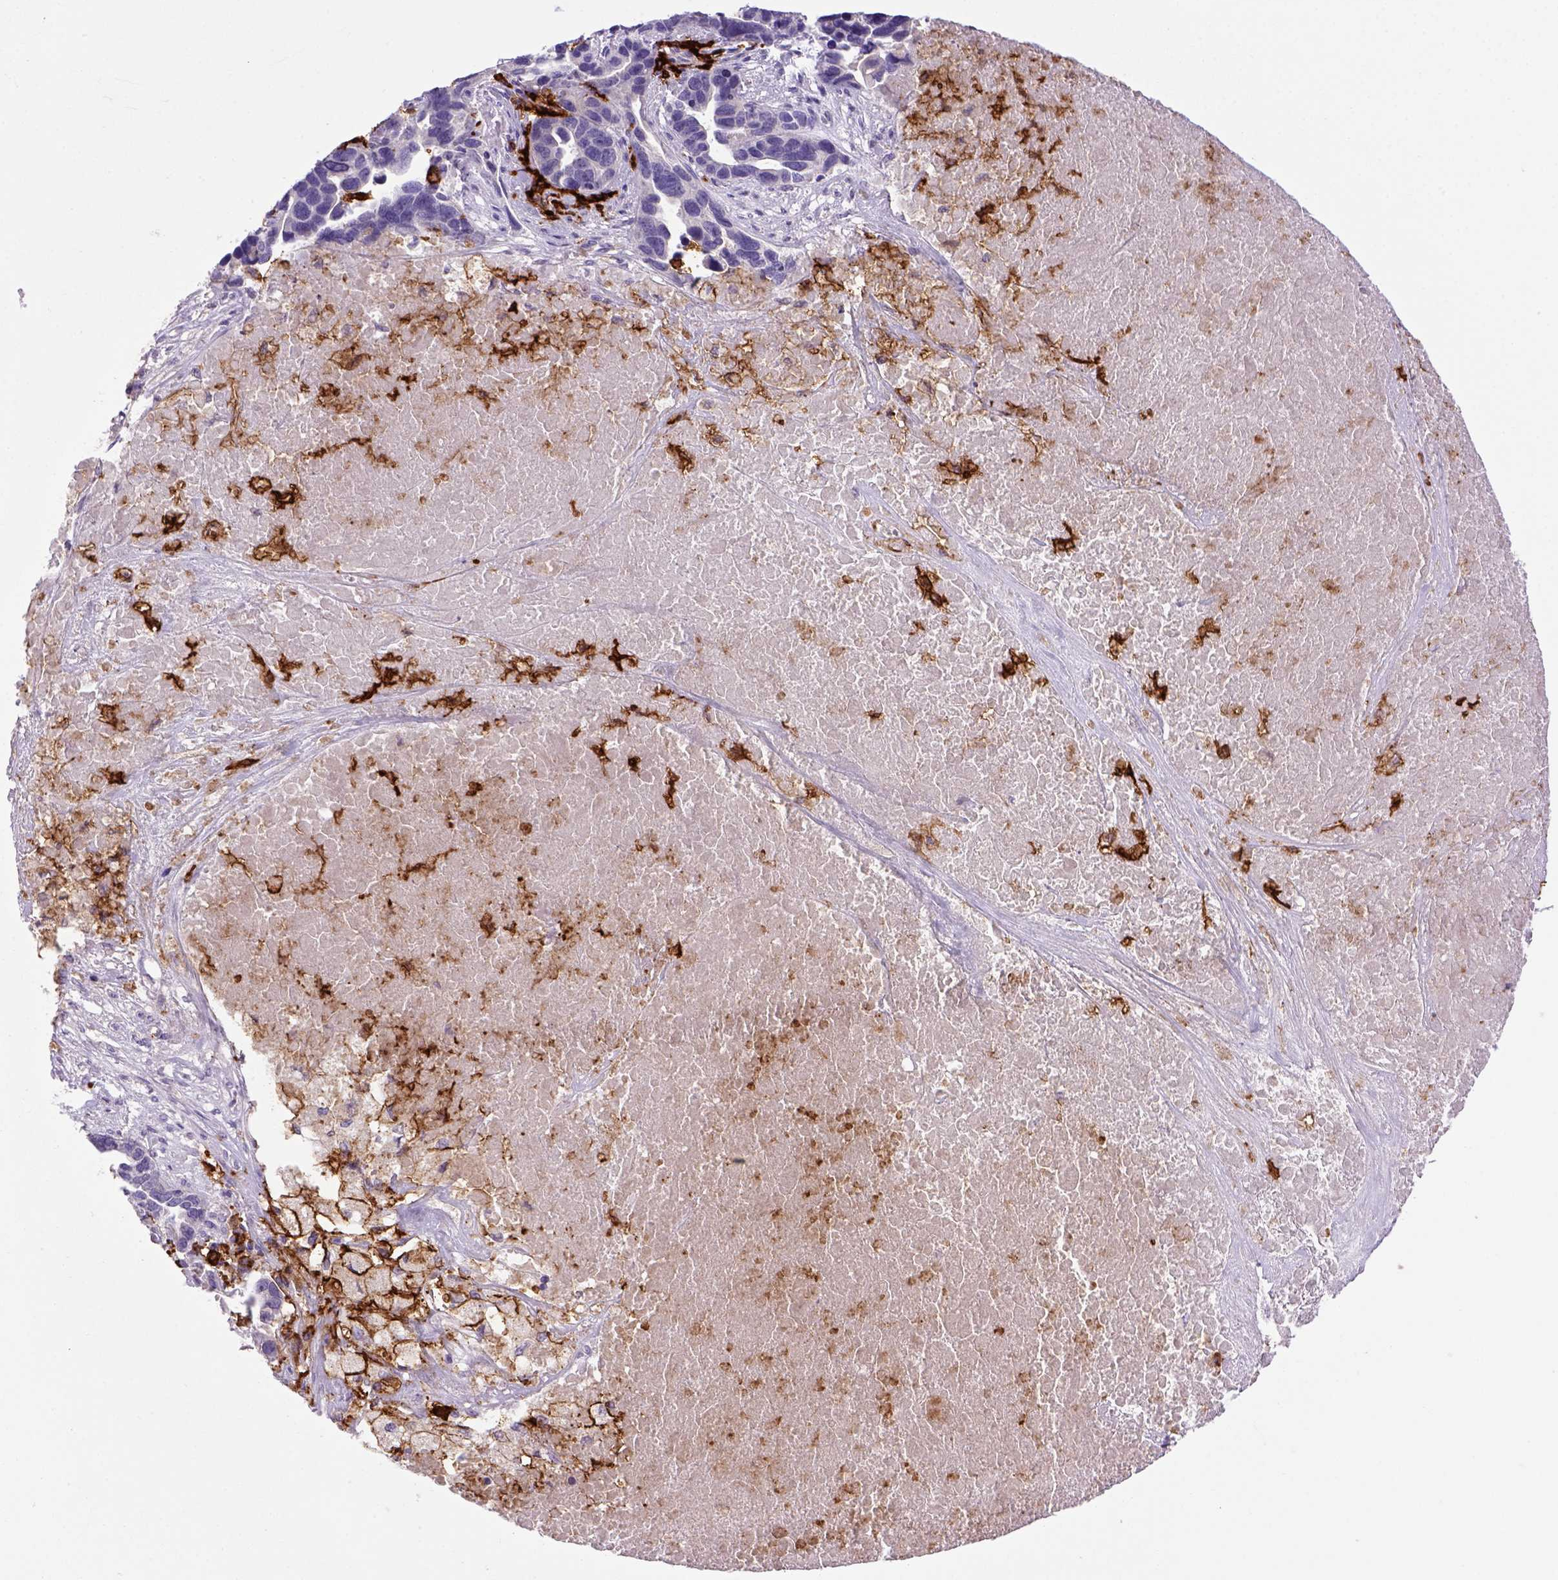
{"staining": {"intensity": "negative", "quantity": "none", "location": "none"}, "tissue": "ovarian cancer", "cell_type": "Tumor cells", "image_type": "cancer", "snomed": [{"axis": "morphology", "description": "Cystadenocarcinoma, serous, NOS"}, {"axis": "topography", "description": "Ovary"}], "caption": "Tumor cells show no significant expression in ovarian cancer (serous cystadenocarcinoma). Nuclei are stained in blue.", "gene": "CD14", "patient": {"sex": "female", "age": 54}}